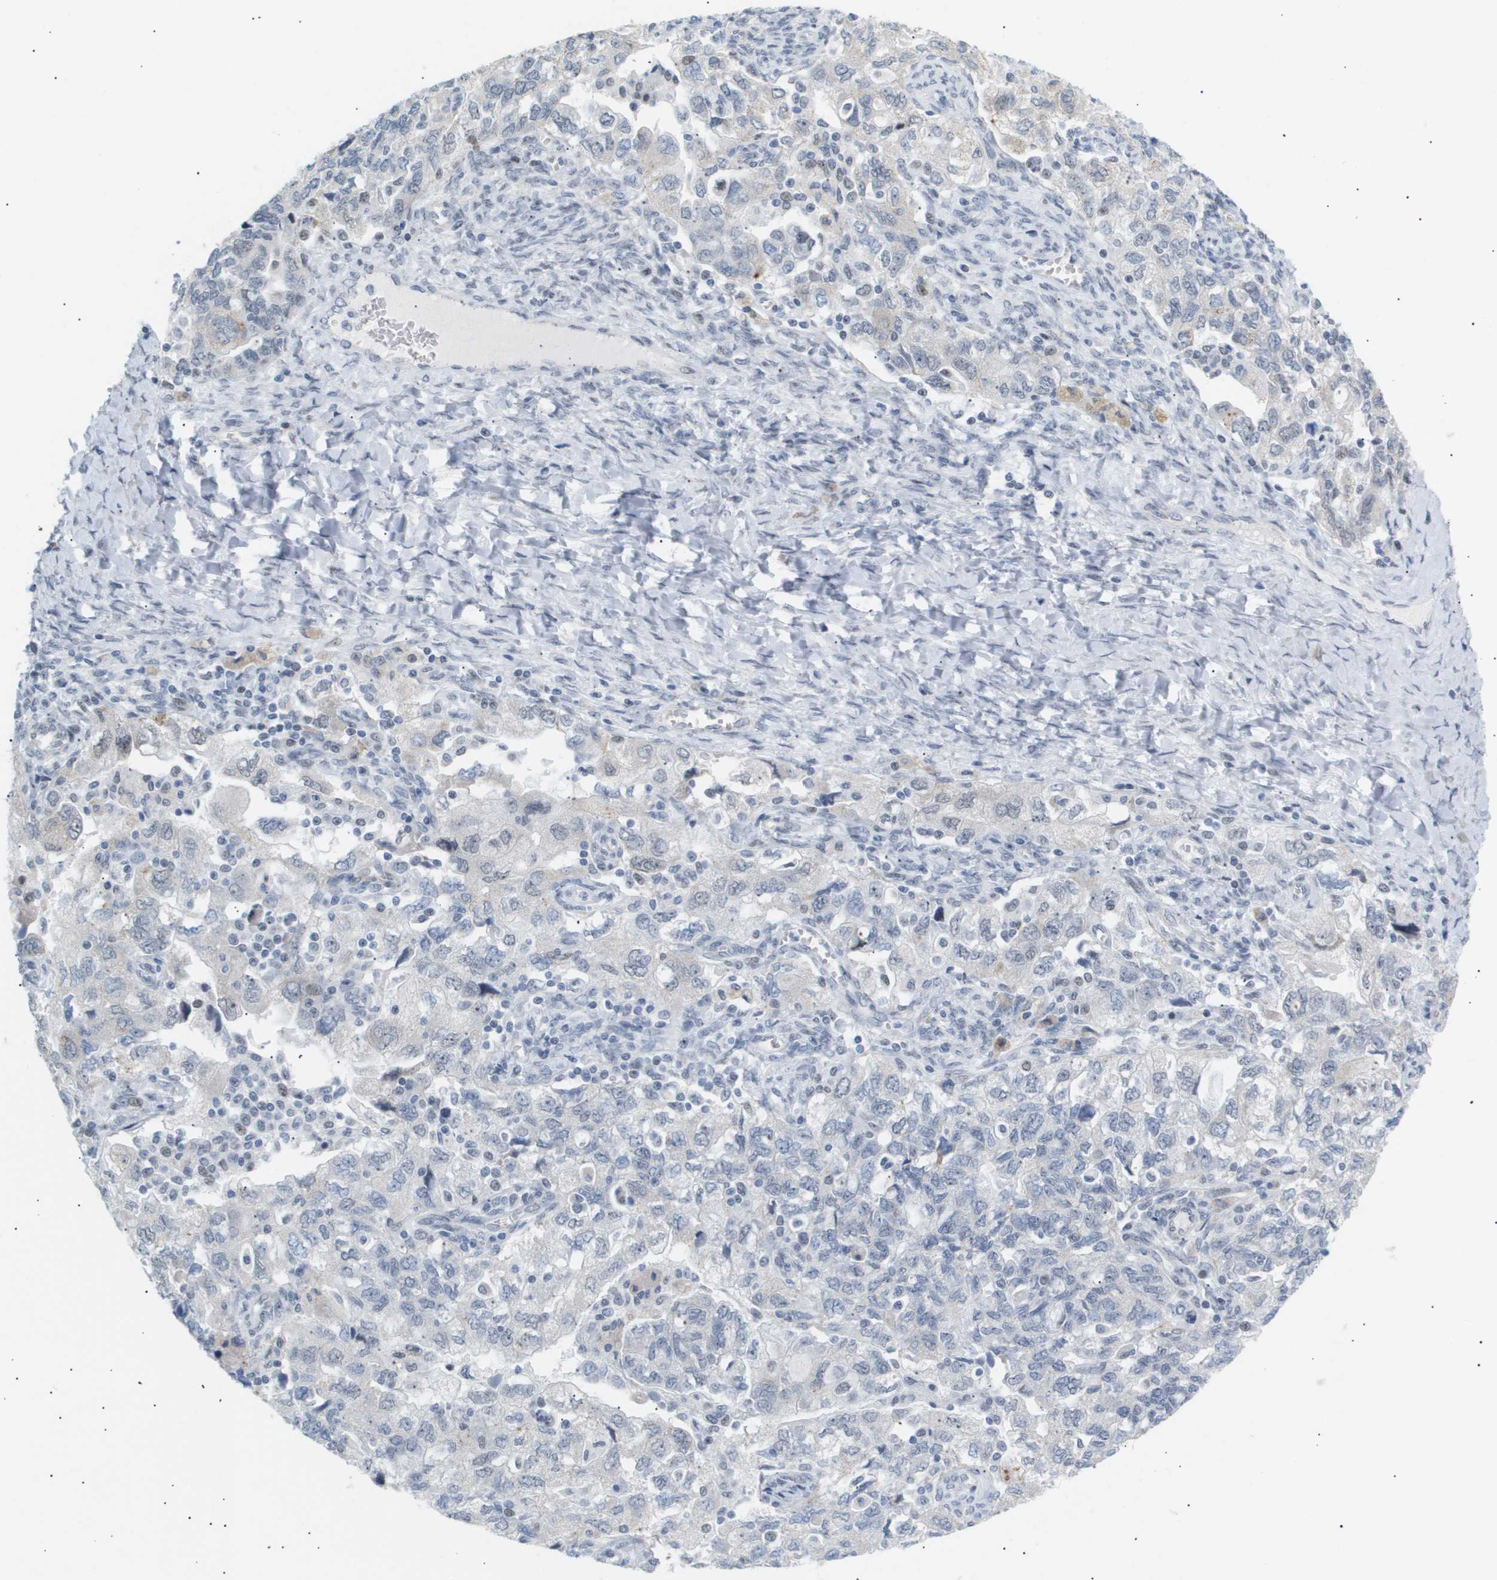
{"staining": {"intensity": "negative", "quantity": "none", "location": "none"}, "tissue": "ovarian cancer", "cell_type": "Tumor cells", "image_type": "cancer", "snomed": [{"axis": "morphology", "description": "Carcinoma, NOS"}, {"axis": "morphology", "description": "Cystadenocarcinoma, serous, NOS"}, {"axis": "topography", "description": "Ovary"}], "caption": "A photomicrograph of ovarian serous cystadenocarcinoma stained for a protein exhibits no brown staining in tumor cells.", "gene": "PPARD", "patient": {"sex": "female", "age": 69}}